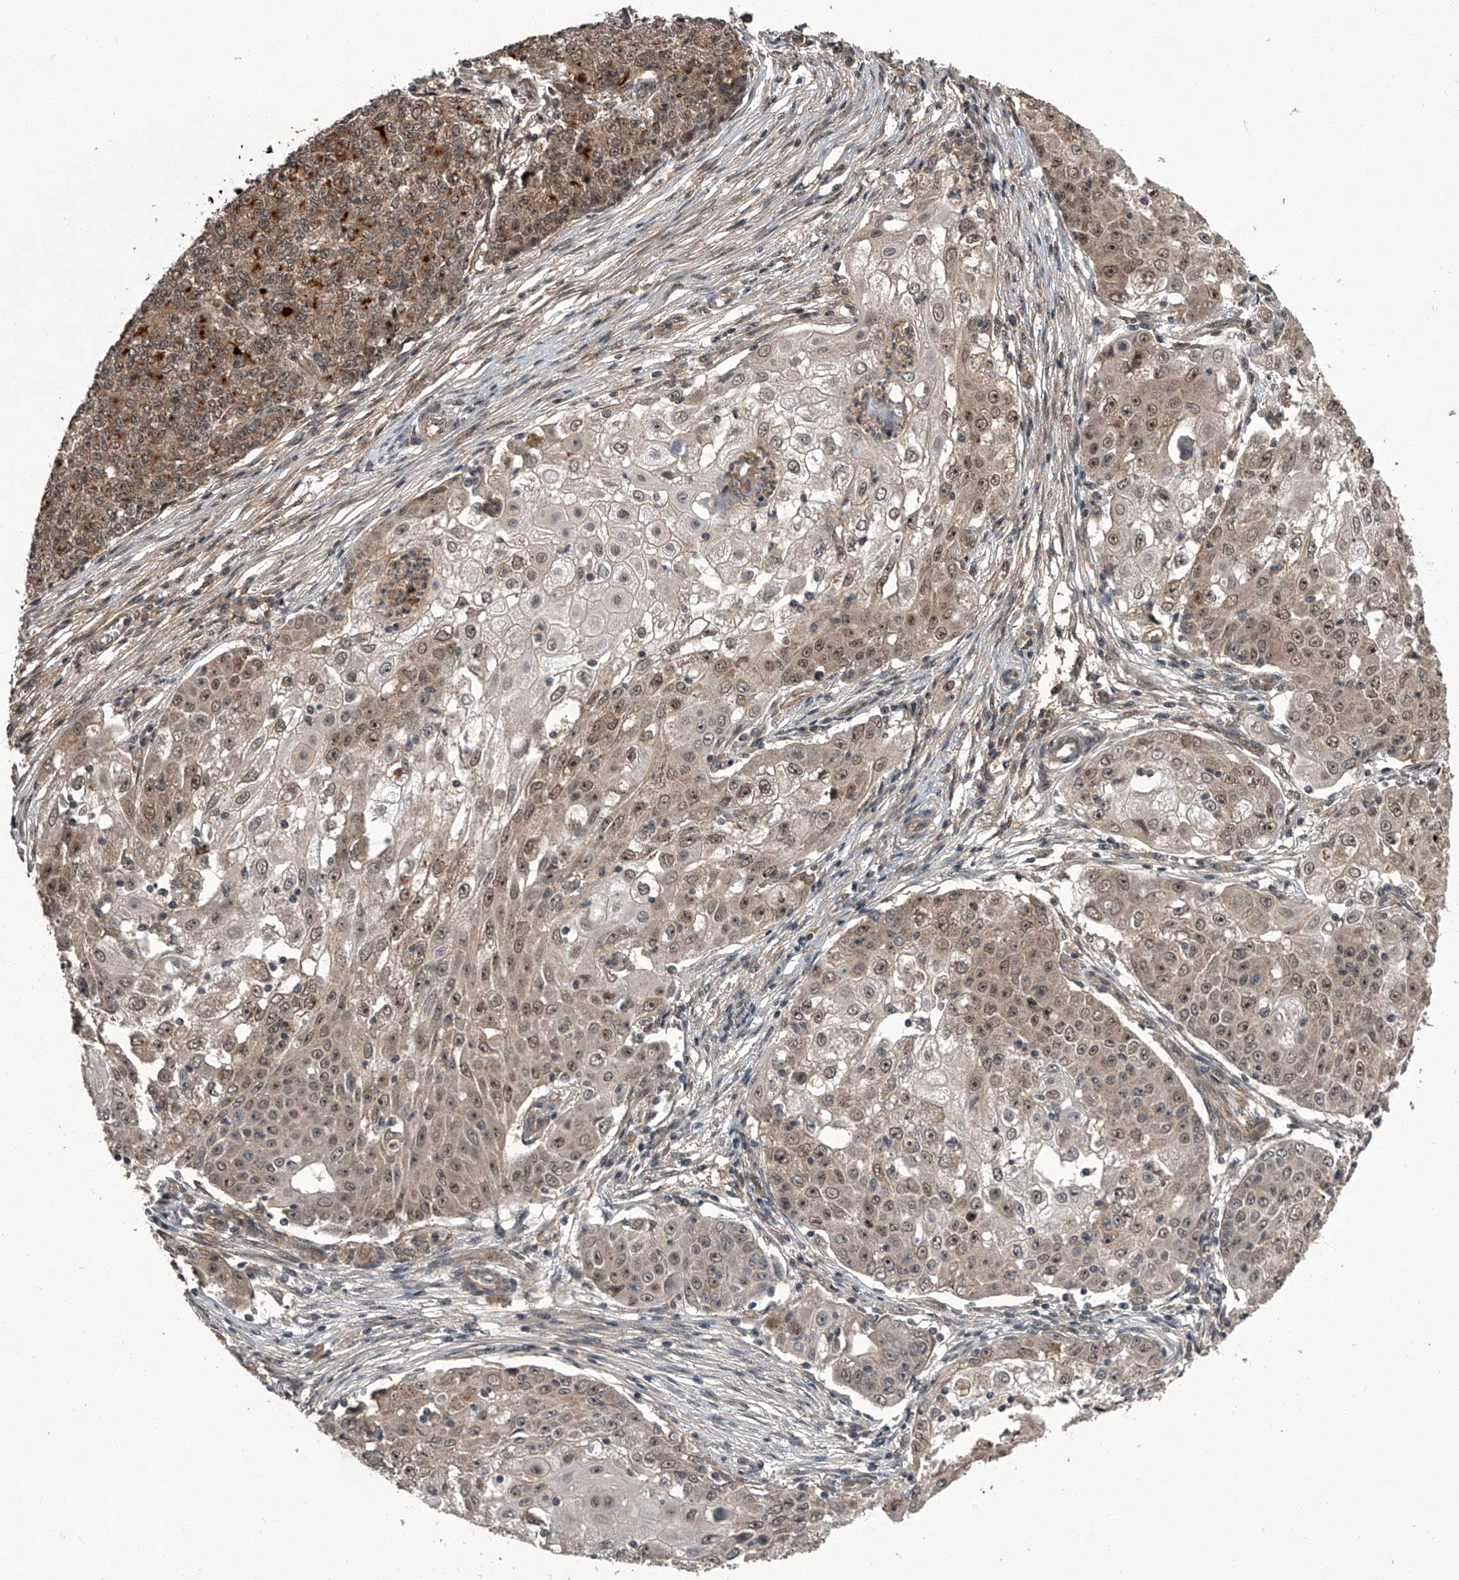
{"staining": {"intensity": "weak", "quantity": "25%-75%", "location": "cytoplasmic/membranous,nuclear"}, "tissue": "ovarian cancer", "cell_type": "Tumor cells", "image_type": "cancer", "snomed": [{"axis": "morphology", "description": "Carcinoma, endometroid"}, {"axis": "topography", "description": "Ovary"}], "caption": "Immunohistochemical staining of human ovarian cancer demonstrates weak cytoplasmic/membranous and nuclear protein staining in about 25%-75% of tumor cells. The staining was performed using DAB (3,3'-diaminobenzidine) to visualize the protein expression in brown, while the nuclei were stained in blue with hematoxylin (Magnification: 20x).", "gene": "SLC12A8", "patient": {"sex": "female", "age": 42}}